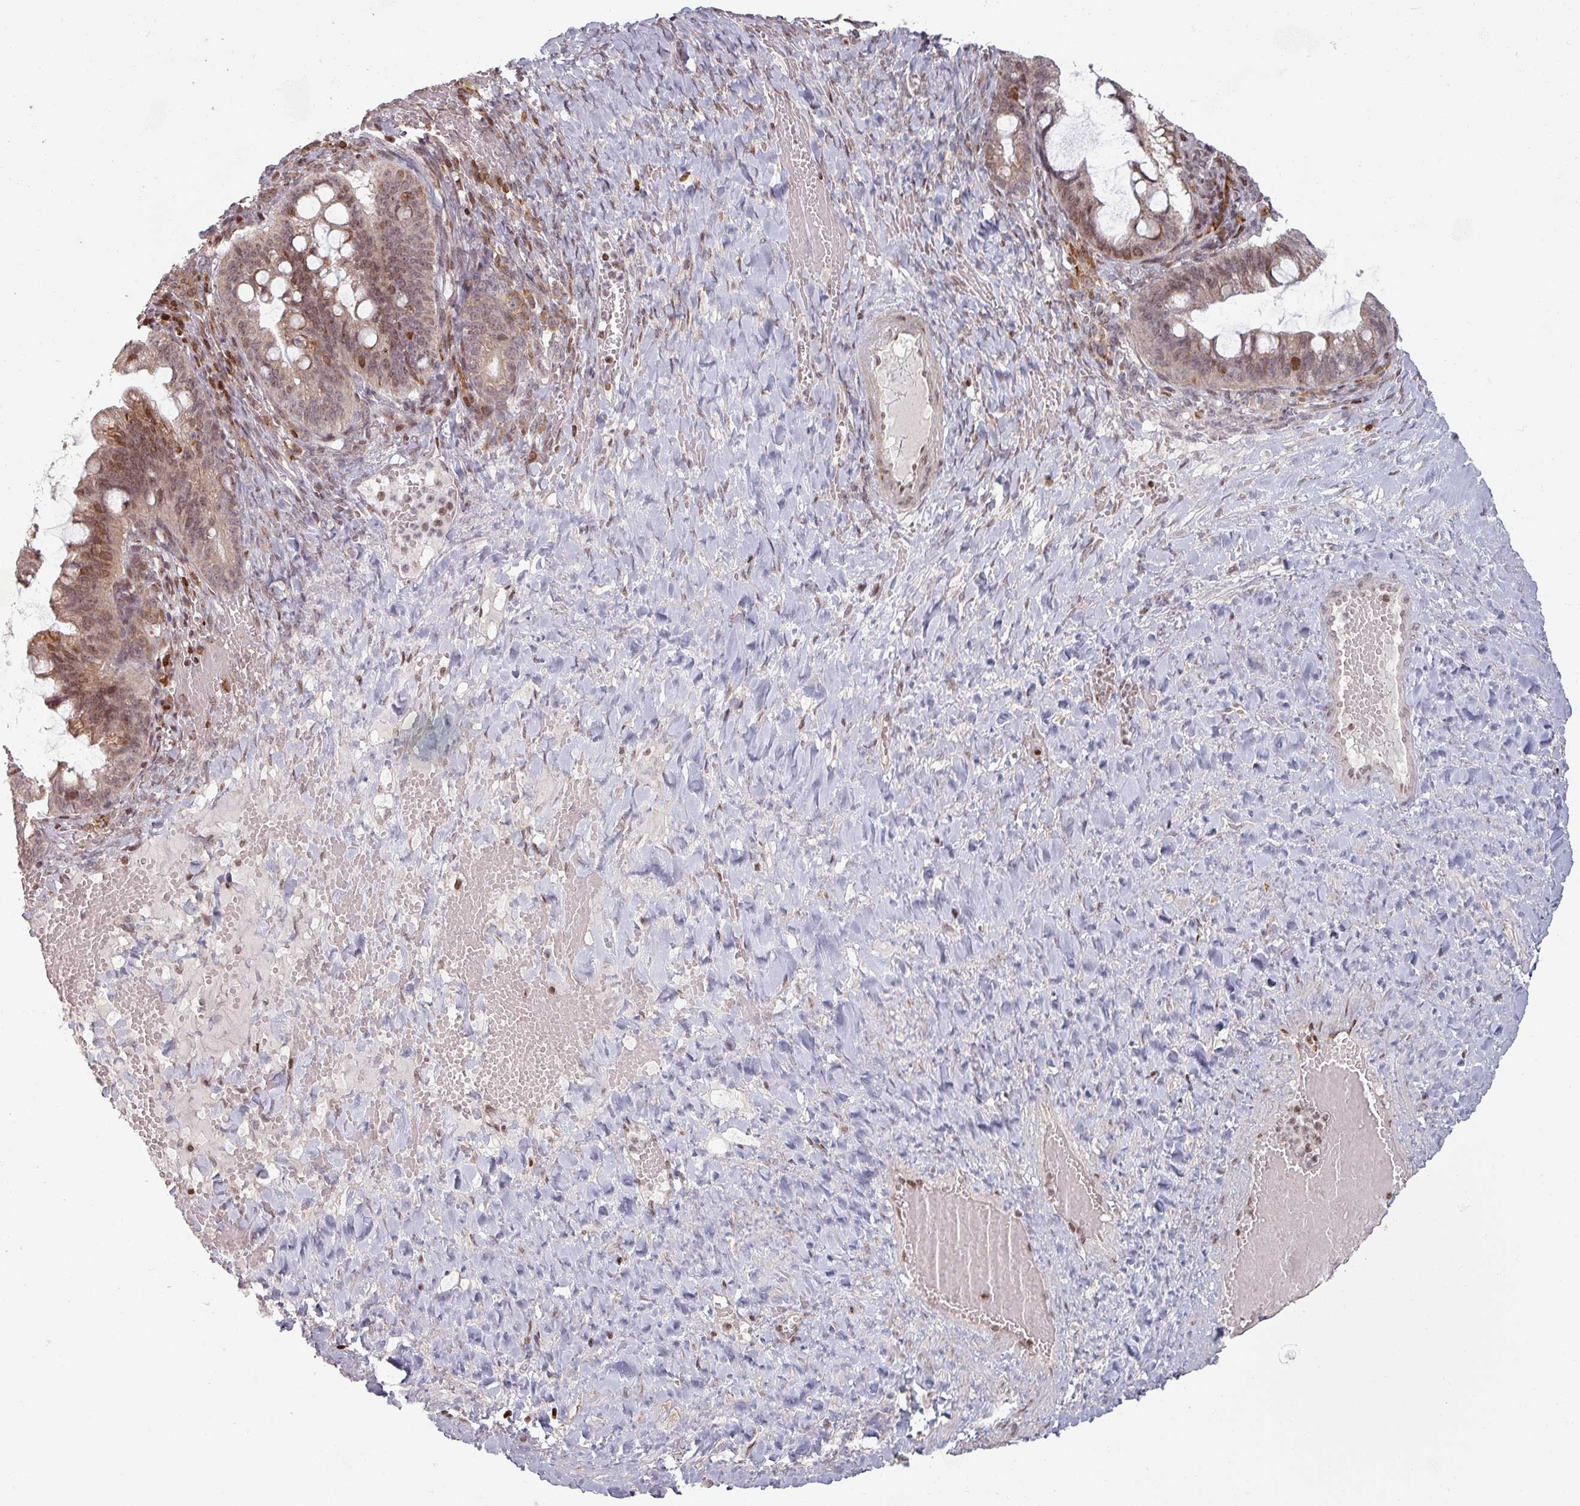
{"staining": {"intensity": "moderate", "quantity": ">75%", "location": "cytoplasmic/membranous,nuclear"}, "tissue": "ovarian cancer", "cell_type": "Tumor cells", "image_type": "cancer", "snomed": [{"axis": "morphology", "description": "Cystadenocarcinoma, mucinous, NOS"}, {"axis": "topography", "description": "Ovary"}], "caption": "Mucinous cystadenocarcinoma (ovarian) stained with a protein marker shows moderate staining in tumor cells.", "gene": "NCOR1", "patient": {"sex": "female", "age": 73}}